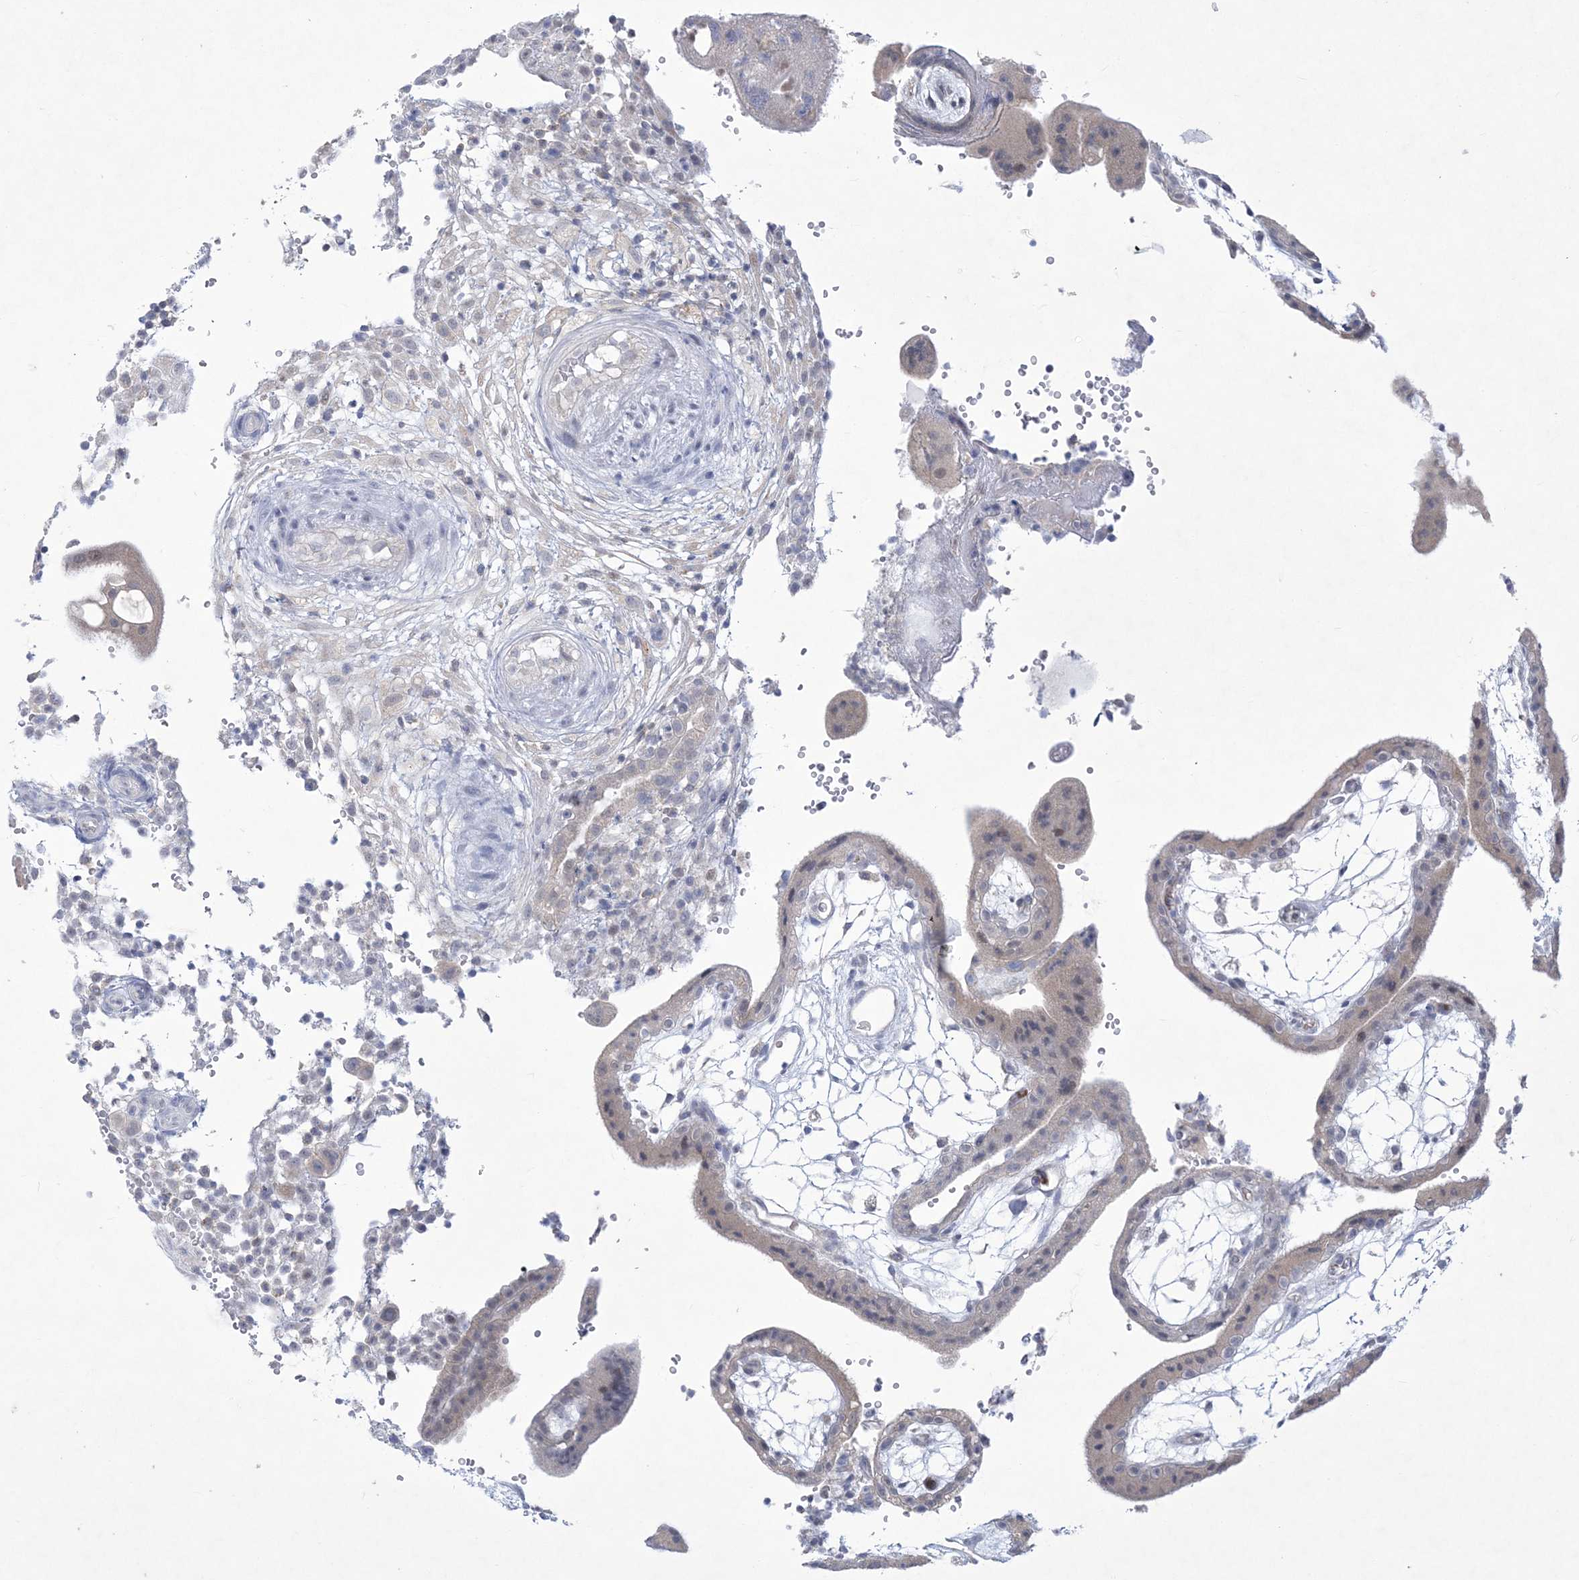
{"staining": {"intensity": "negative", "quantity": "none", "location": "none"}, "tissue": "placenta", "cell_type": "Decidual cells", "image_type": "normal", "snomed": [{"axis": "morphology", "description": "Normal tissue, NOS"}, {"axis": "topography", "description": "Placenta"}], "caption": "Immunohistochemistry micrograph of benign placenta: human placenta stained with DAB (3,3'-diaminobenzidine) reveals no significant protein positivity in decidual cells.", "gene": "WDR27", "patient": {"sex": "female", "age": 18}}